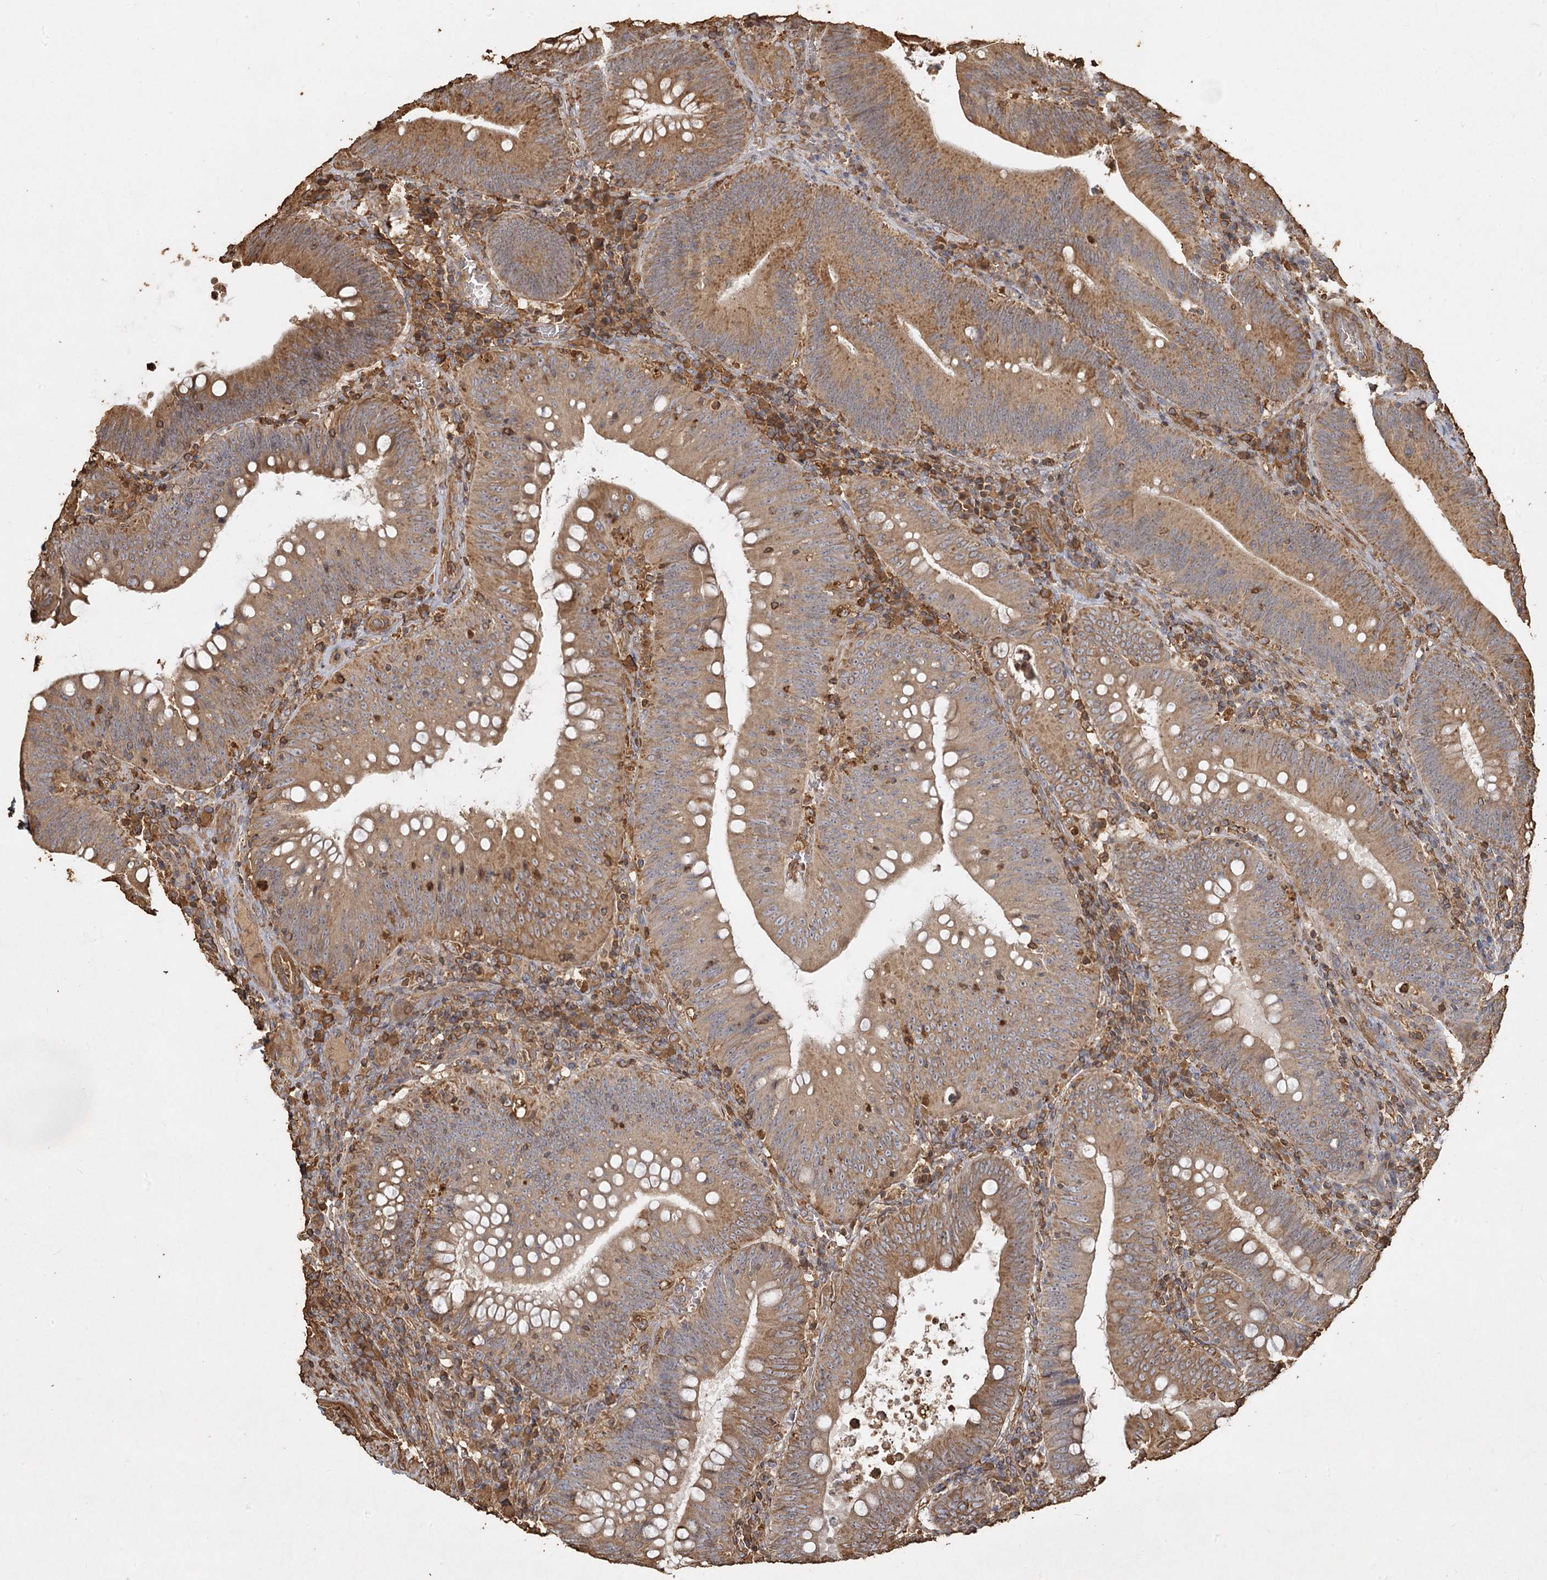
{"staining": {"intensity": "moderate", "quantity": ">75%", "location": "cytoplasmic/membranous"}, "tissue": "colorectal cancer", "cell_type": "Tumor cells", "image_type": "cancer", "snomed": [{"axis": "morphology", "description": "Normal tissue, NOS"}, {"axis": "topography", "description": "Colon"}], "caption": "There is medium levels of moderate cytoplasmic/membranous staining in tumor cells of colorectal cancer, as demonstrated by immunohistochemical staining (brown color).", "gene": "PIK3C2A", "patient": {"sex": "female", "age": 82}}